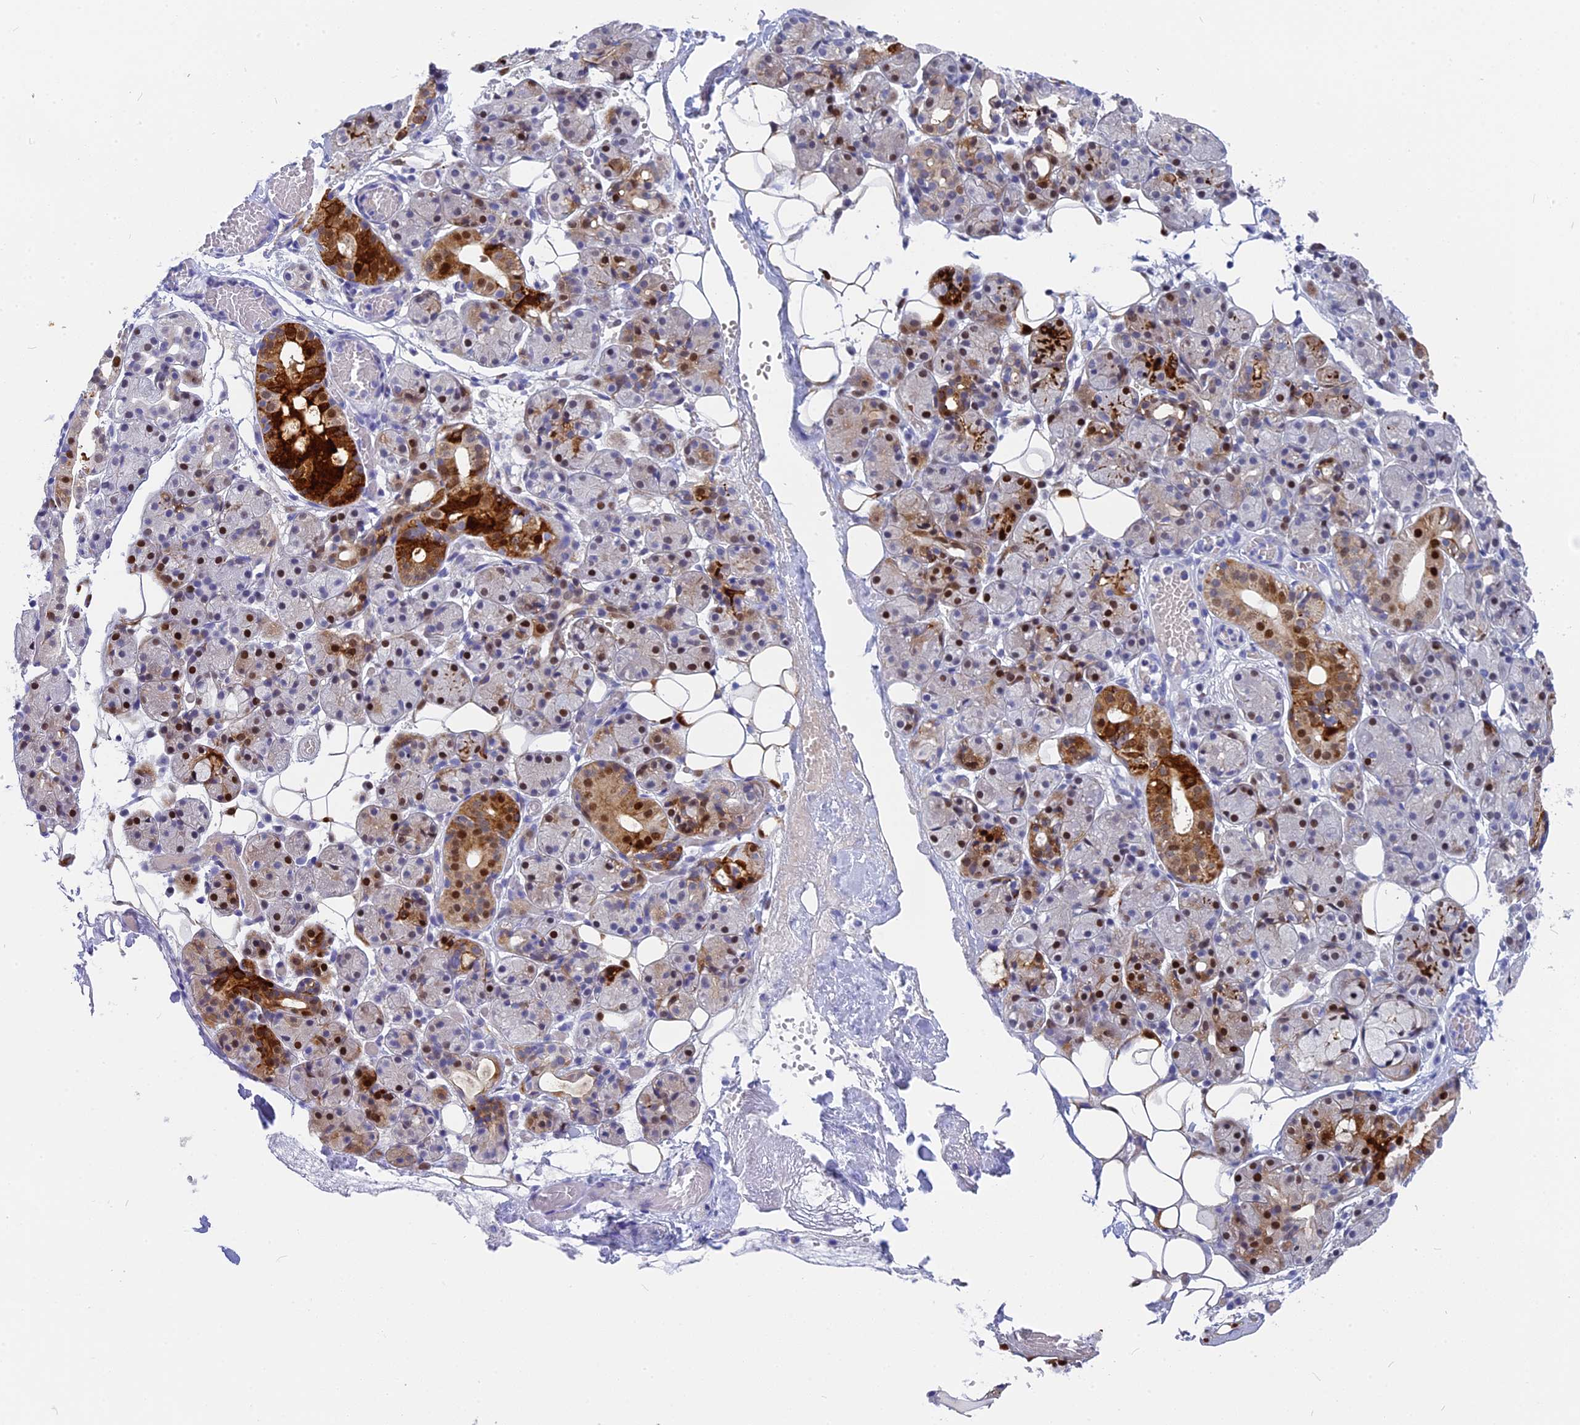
{"staining": {"intensity": "strong", "quantity": "25%-75%", "location": "cytoplasmic/membranous,nuclear"}, "tissue": "salivary gland", "cell_type": "Glandular cells", "image_type": "normal", "snomed": [{"axis": "morphology", "description": "Normal tissue, NOS"}, {"axis": "topography", "description": "Salivary gland"}], "caption": "Glandular cells exhibit high levels of strong cytoplasmic/membranous,nuclear staining in approximately 25%-75% of cells in unremarkable human salivary gland. The staining was performed using DAB (3,3'-diaminobenzidine) to visualize the protein expression in brown, while the nuclei were stained in blue with hematoxylin (Magnification: 20x).", "gene": "NKPD1", "patient": {"sex": "male", "age": 63}}